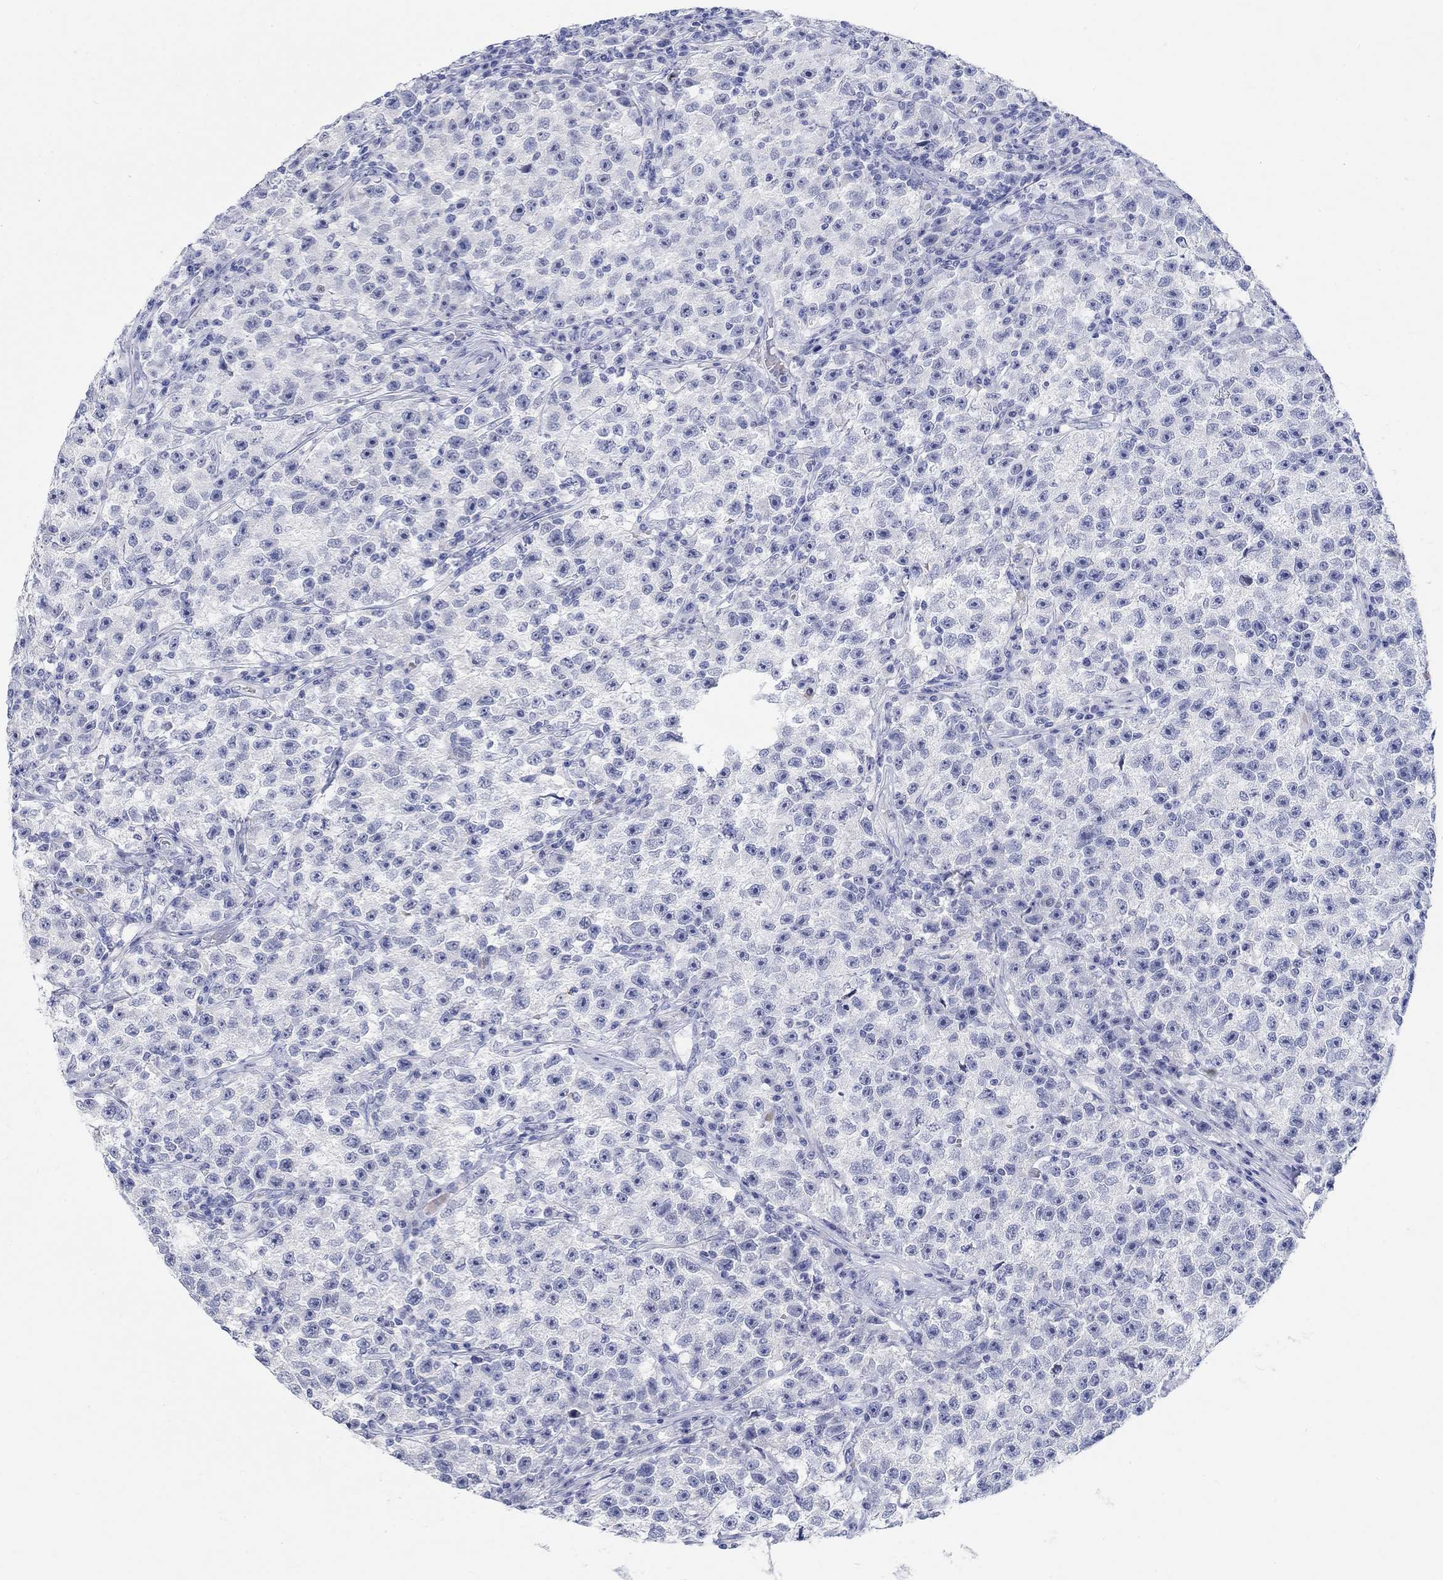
{"staining": {"intensity": "negative", "quantity": "none", "location": "none"}, "tissue": "testis cancer", "cell_type": "Tumor cells", "image_type": "cancer", "snomed": [{"axis": "morphology", "description": "Seminoma, NOS"}, {"axis": "topography", "description": "Testis"}], "caption": "Immunohistochemical staining of human seminoma (testis) displays no significant positivity in tumor cells.", "gene": "GRIA3", "patient": {"sex": "male", "age": 22}}